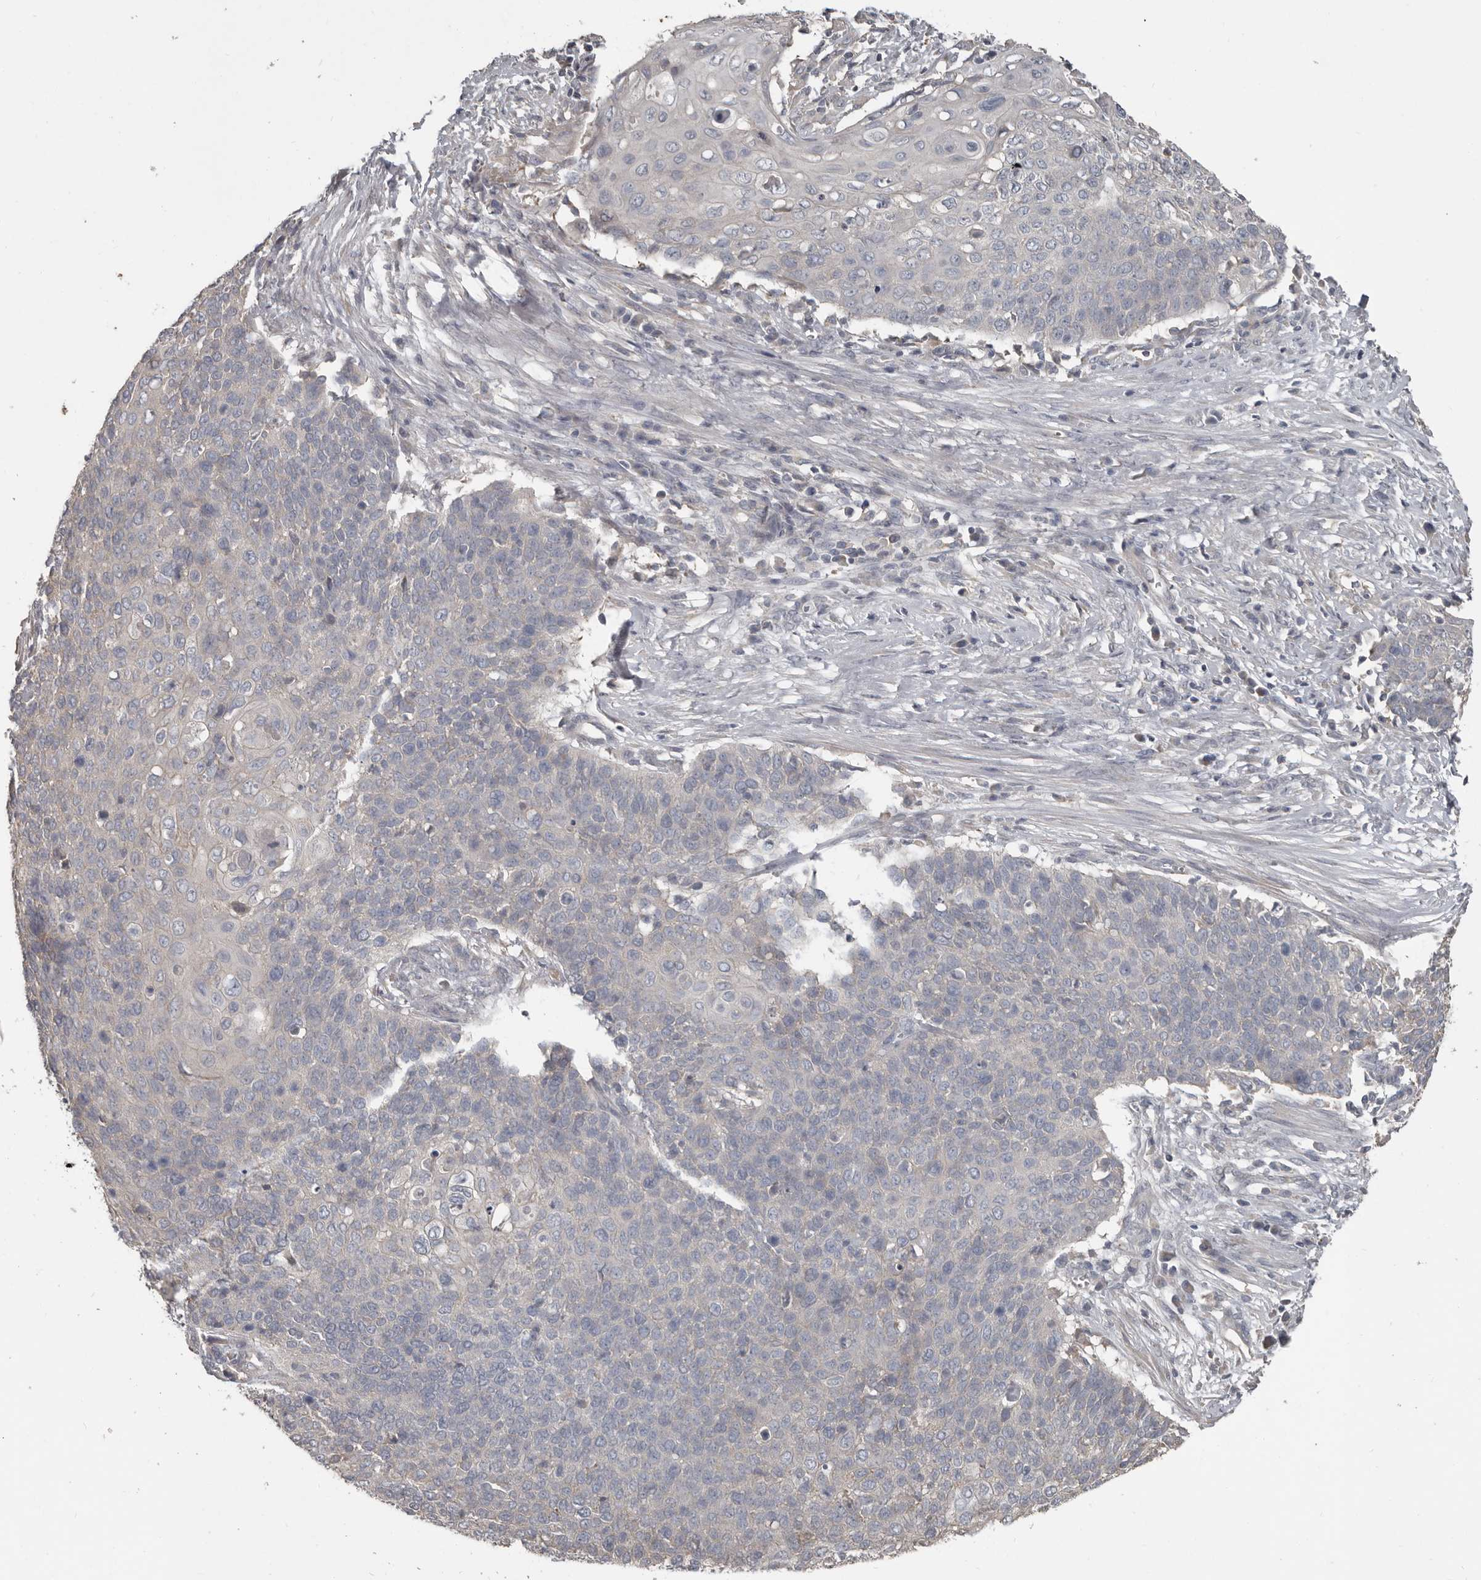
{"staining": {"intensity": "negative", "quantity": "none", "location": "none"}, "tissue": "cervical cancer", "cell_type": "Tumor cells", "image_type": "cancer", "snomed": [{"axis": "morphology", "description": "Squamous cell carcinoma, NOS"}, {"axis": "topography", "description": "Cervix"}], "caption": "This micrograph is of cervical squamous cell carcinoma stained with immunohistochemistry (IHC) to label a protein in brown with the nuclei are counter-stained blue. There is no staining in tumor cells.", "gene": "CA6", "patient": {"sex": "female", "age": 39}}